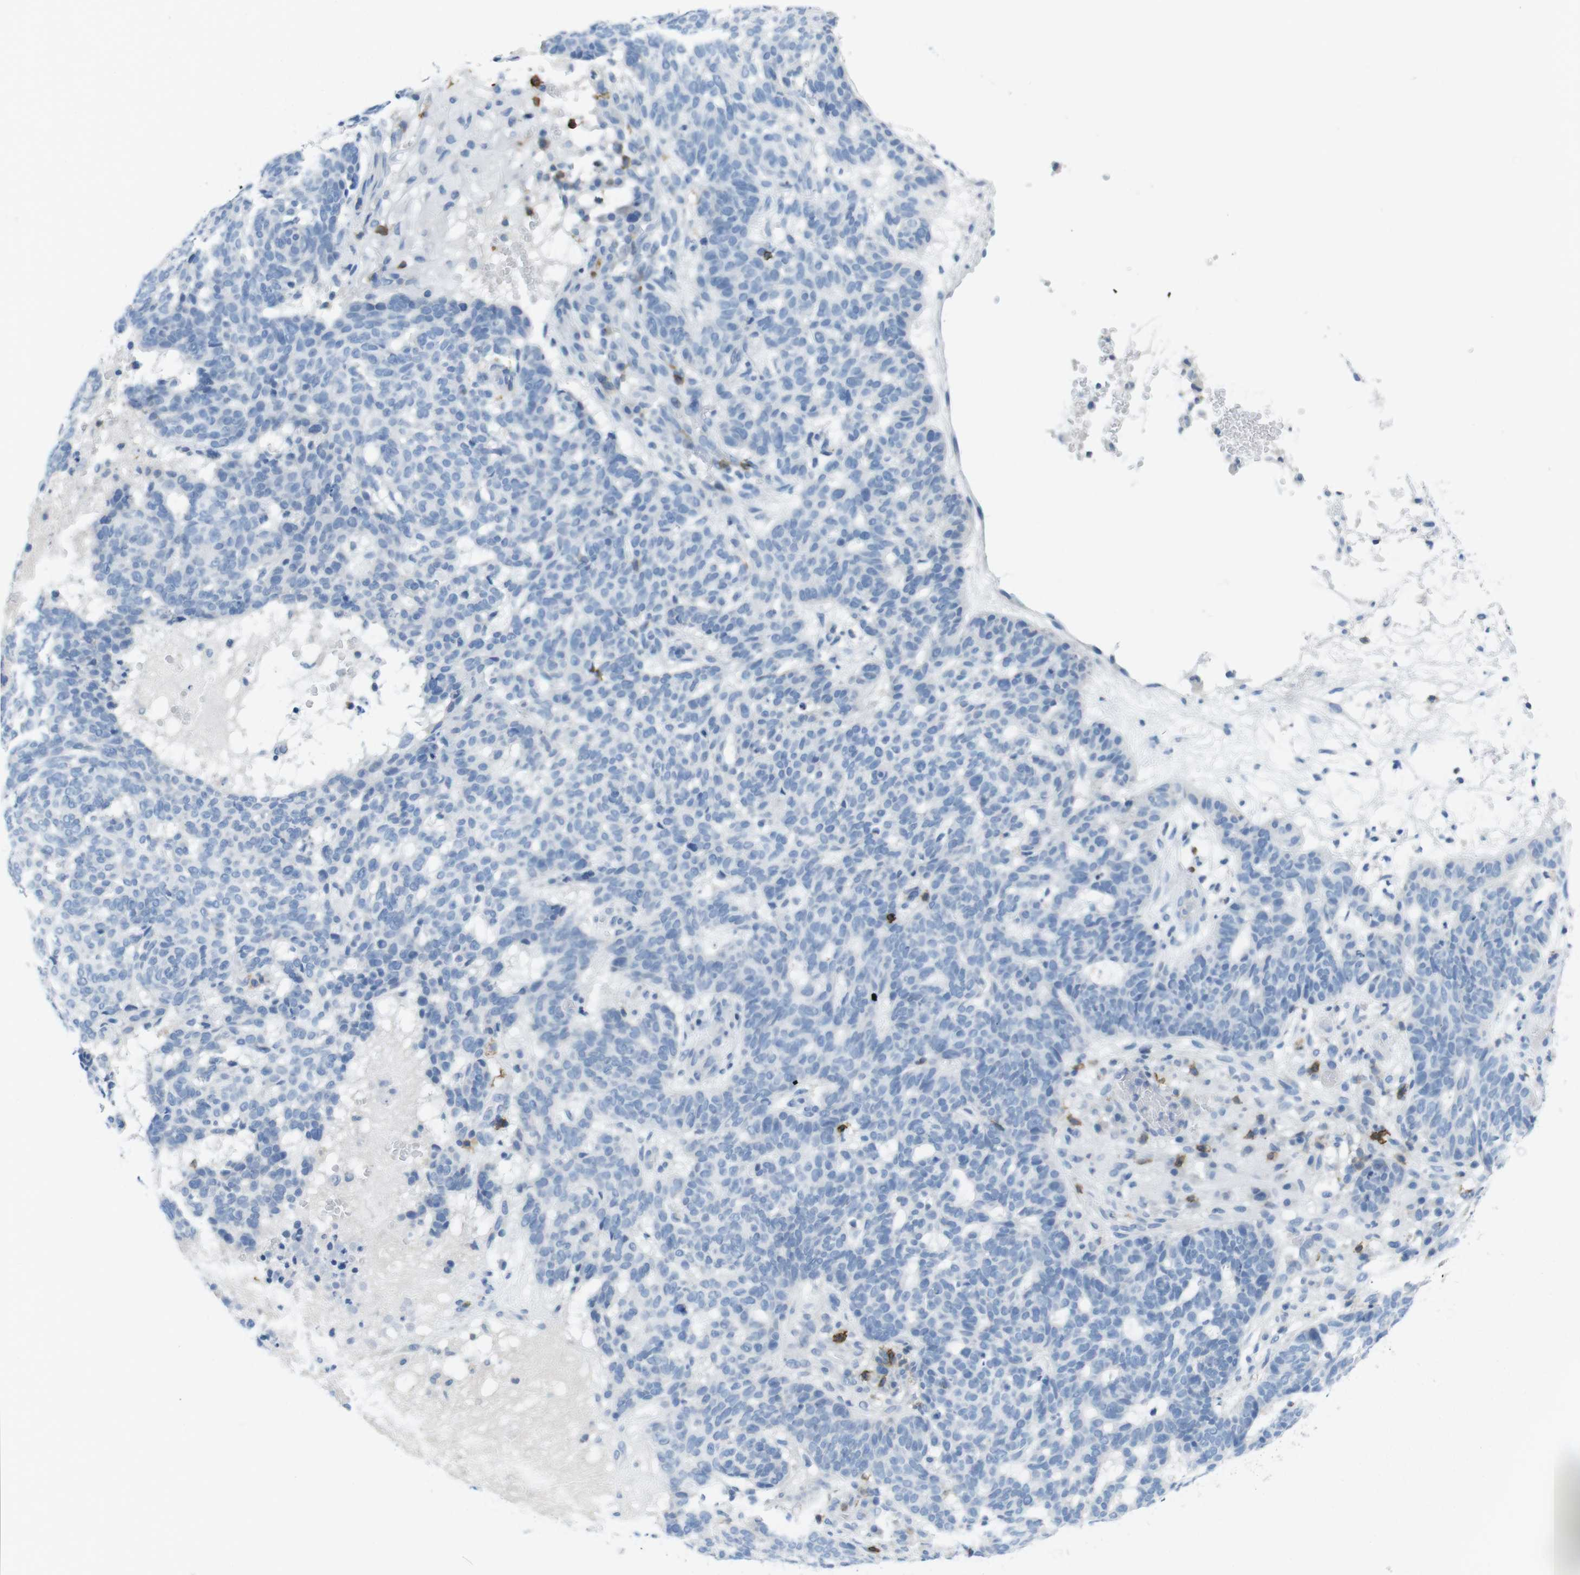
{"staining": {"intensity": "negative", "quantity": "none", "location": "none"}, "tissue": "skin cancer", "cell_type": "Tumor cells", "image_type": "cancer", "snomed": [{"axis": "morphology", "description": "Basal cell carcinoma"}, {"axis": "topography", "description": "Skin"}], "caption": "Immunohistochemical staining of human skin basal cell carcinoma reveals no significant positivity in tumor cells.", "gene": "CD5", "patient": {"sex": "male", "age": 85}}